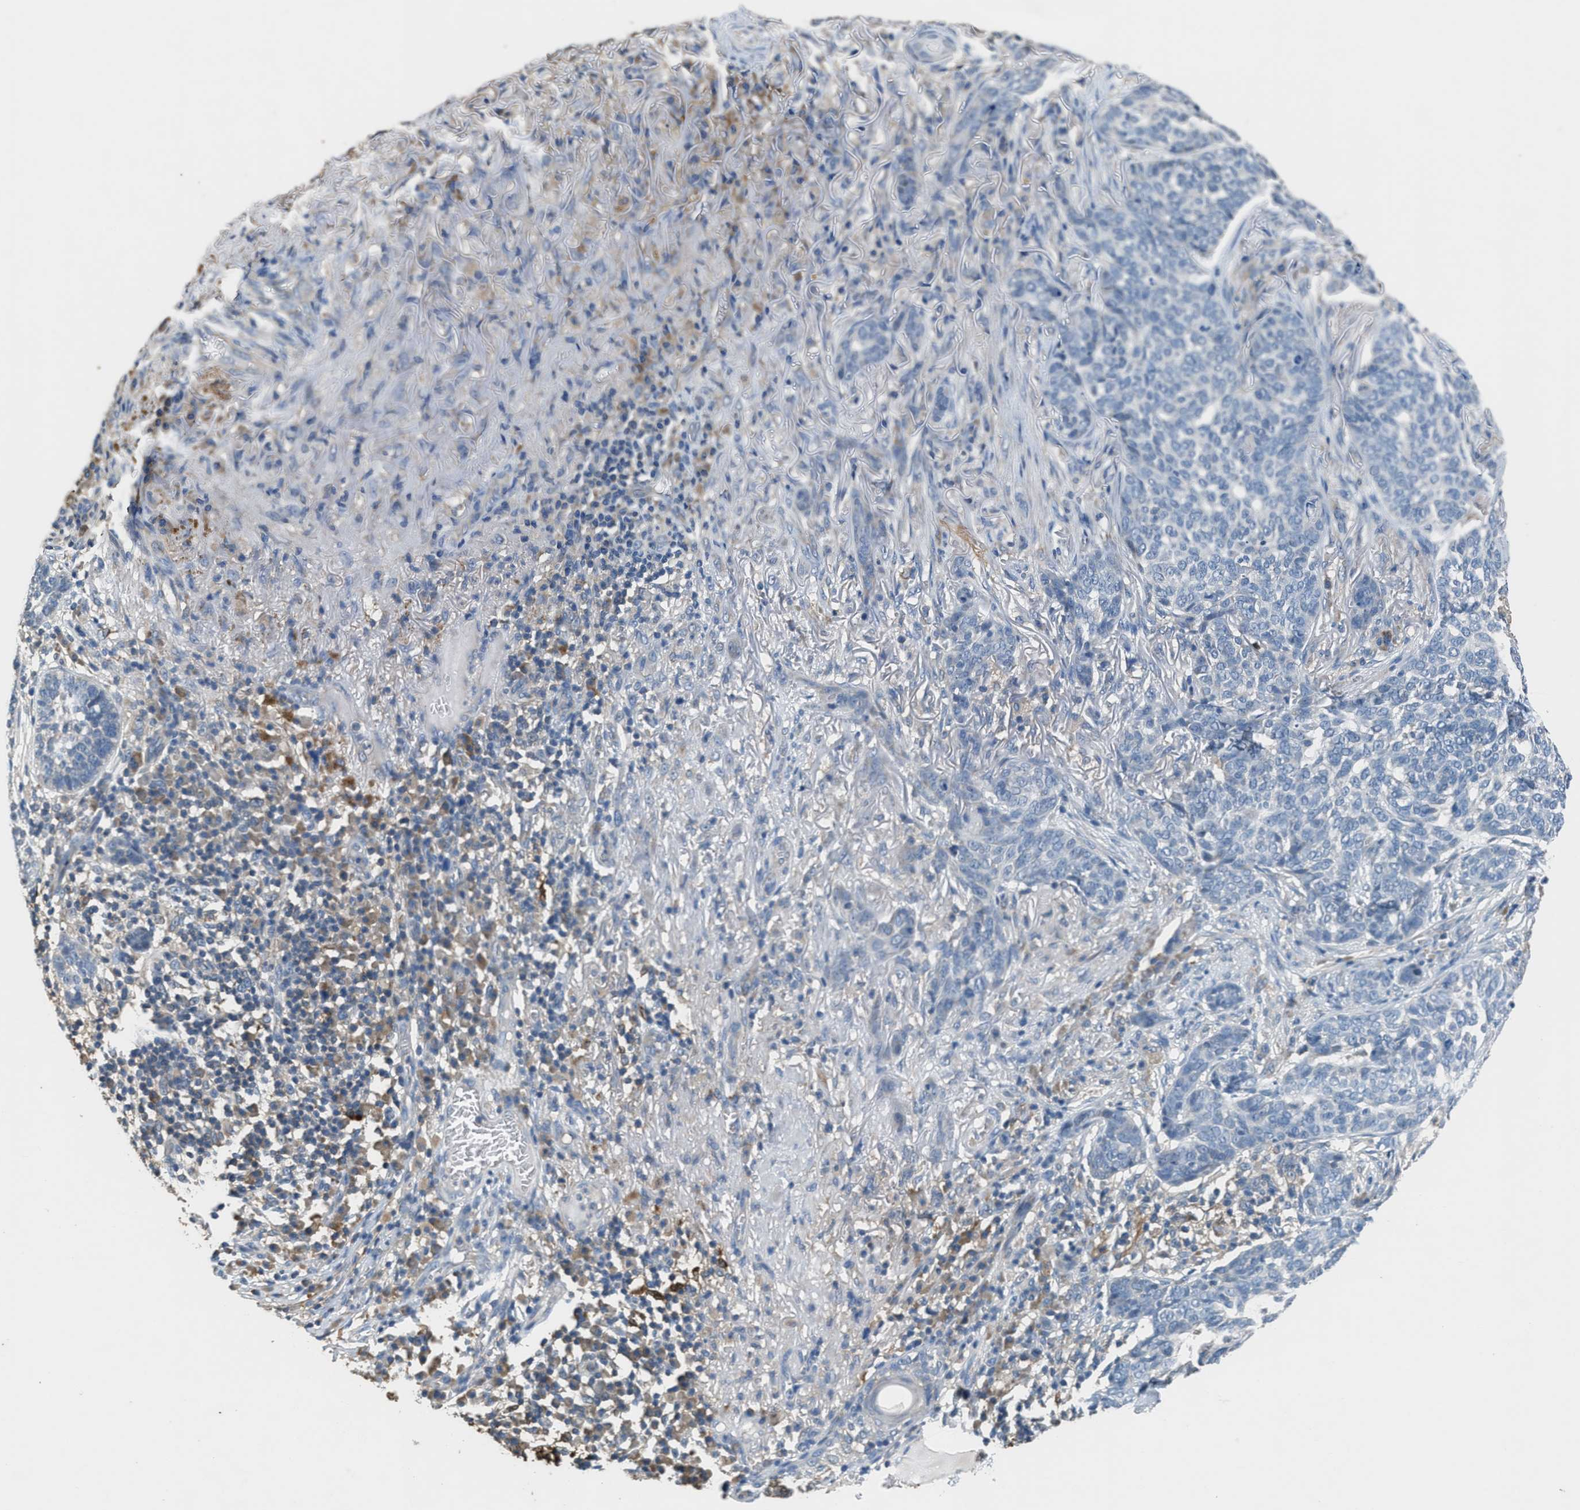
{"staining": {"intensity": "negative", "quantity": "none", "location": "none"}, "tissue": "skin cancer", "cell_type": "Tumor cells", "image_type": "cancer", "snomed": [{"axis": "morphology", "description": "Basal cell carcinoma"}, {"axis": "topography", "description": "Skin"}], "caption": "The immunohistochemistry (IHC) image has no significant positivity in tumor cells of skin cancer (basal cell carcinoma) tissue.", "gene": "DGKE", "patient": {"sex": "male", "age": 85}}